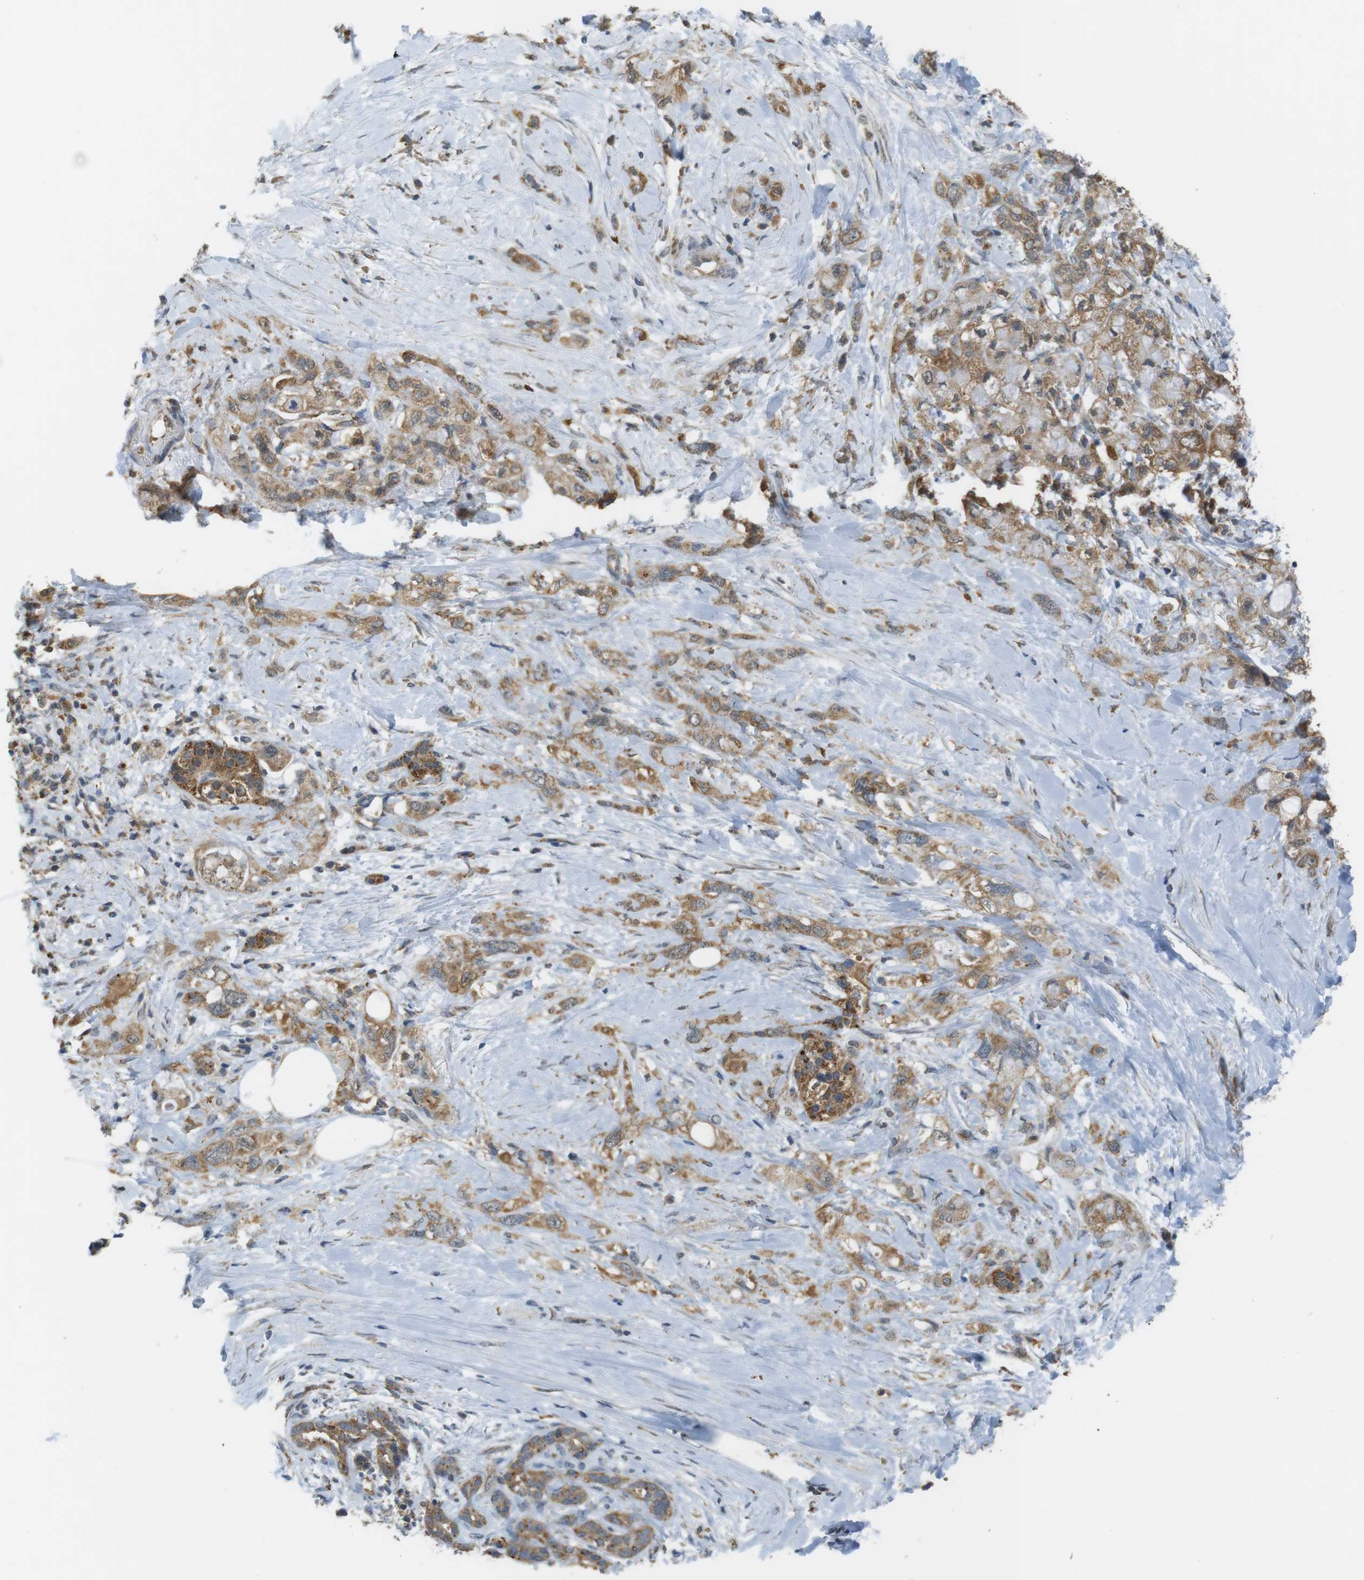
{"staining": {"intensity": "moderate", "quantity": ">75%", "location": "cytoplasmic/membranous"}, "tissue": "pancreatic cancer", "cell_type": "Tumor cells", "image_type": "cancer", "snomed": [{"axis": "morphology", "description": "Adenocarcinoma, NOS"}, {"axis": "topography", "description": "Pancreas"}], "caption": "Tumor cells display medium levels of moderate cytoplasmic/membranous expression in about >75% of cells in adenocarcinoma (pancreatic). The staining was performed using DAB to visualize the protein expression in brown, while the nuclei were stained in blue with hematoxylin (Magnification: 20x).", "gene": "BRI3BP", "patient": {"sex": "female", "age": 56}}